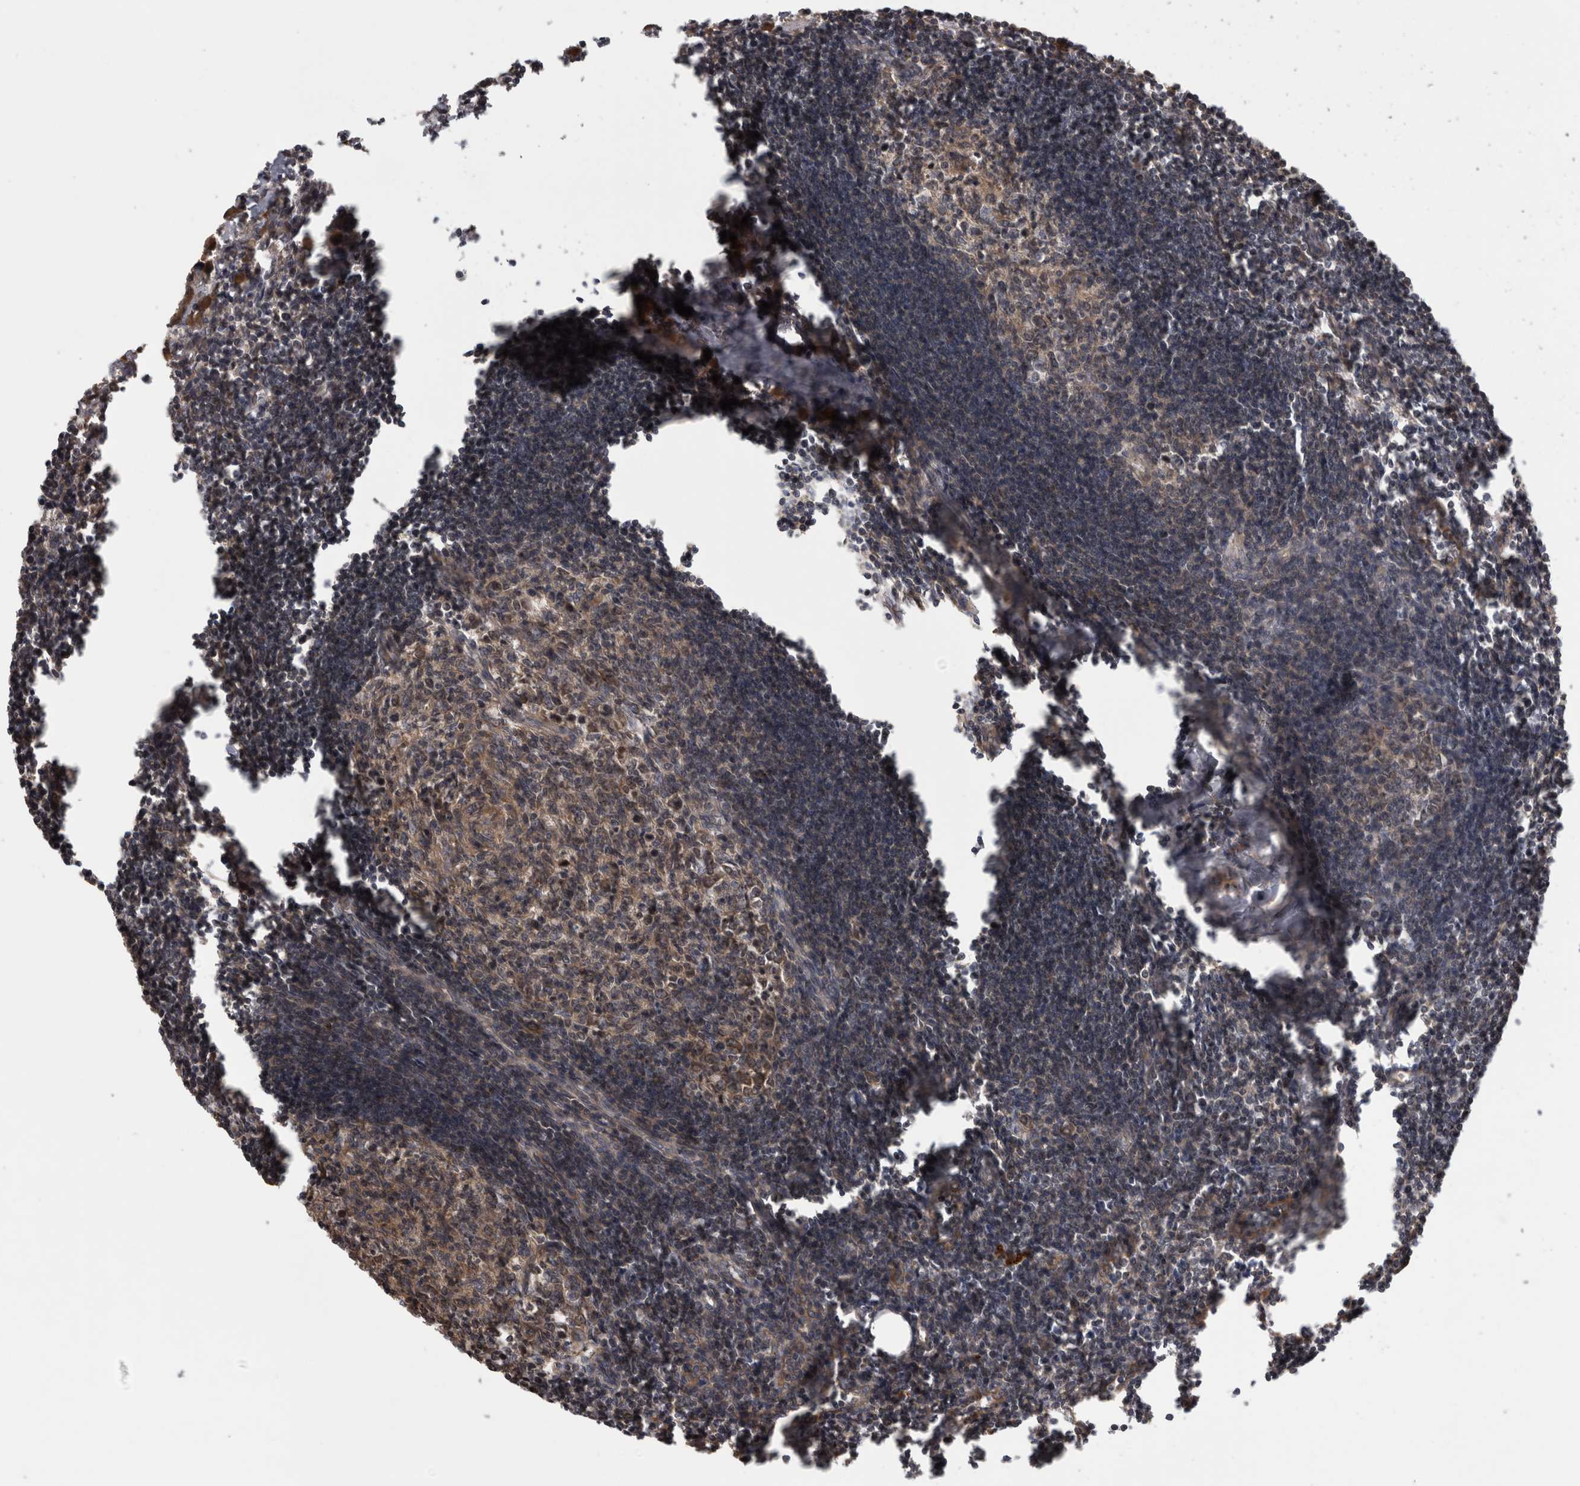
{"staining": {"intensity": "moderate", "quantity": ">75%", "location": "cytoplasmic/membranous"}, "tissue": "lymph node", "cell_type": "Germinal center cells", "image_type": "normal", "snomed": [{"axis": "morphology", "description": "Normal tissue, NOS"}, {"axis": "morphology", "description": "Malignant melanoma, Metastatic site"}, {"axis": "topography", "description": "Lymph node"}], "caption": "Protein expression analysis of benign human lymph node reveals moderate cytoplasmic/membranous expression in about >75% of germinal center cells.", "gene": "TRMT61B", "patient": {"sex": "male", "age": 41}}